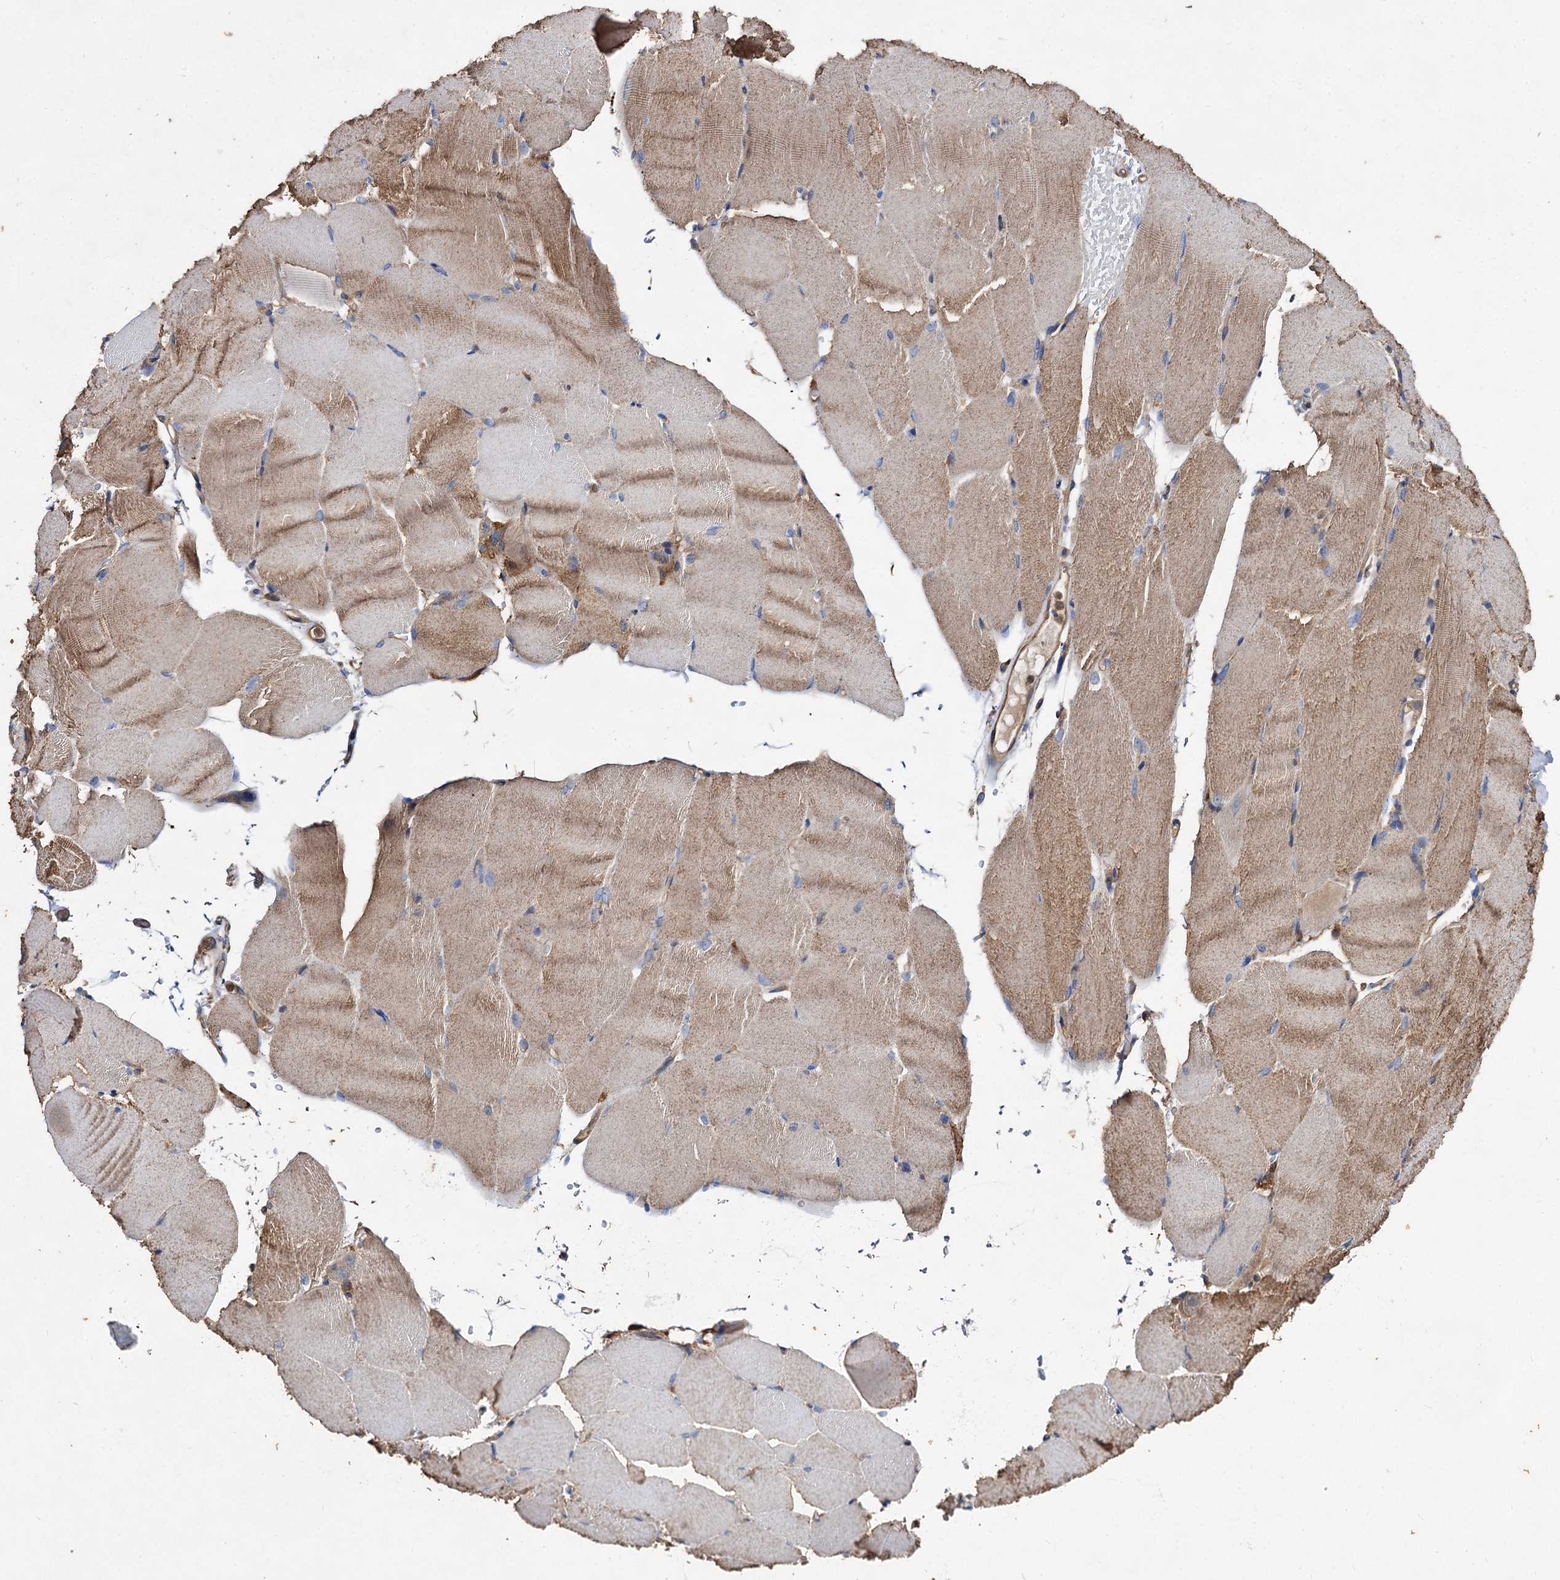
{"staining": {"intensity": "moderate", "quantity": "25%-75%", "location": "cytoplasmic/membranous"}, "tissue": "skeletal muscle", "cell_type": "Myocytes", "image_type": "normal", "snomed": [{"axis": "morphology", "description": "Normal tissue, NOS"}, {"axis": "topography", "description": "Skeletal muscle"}, {"axis": "topography", "description": "Parathyroid gland"}], "caption": "Skeletal muscle stained for a protein demonstrates moderate cytoplasmic/membranous positivity in myocytes. (Brightfield microscopy of DAB IHC at high magnification).", "gene": "VPS29", "patient": {"sex": "female", "age": 37}}